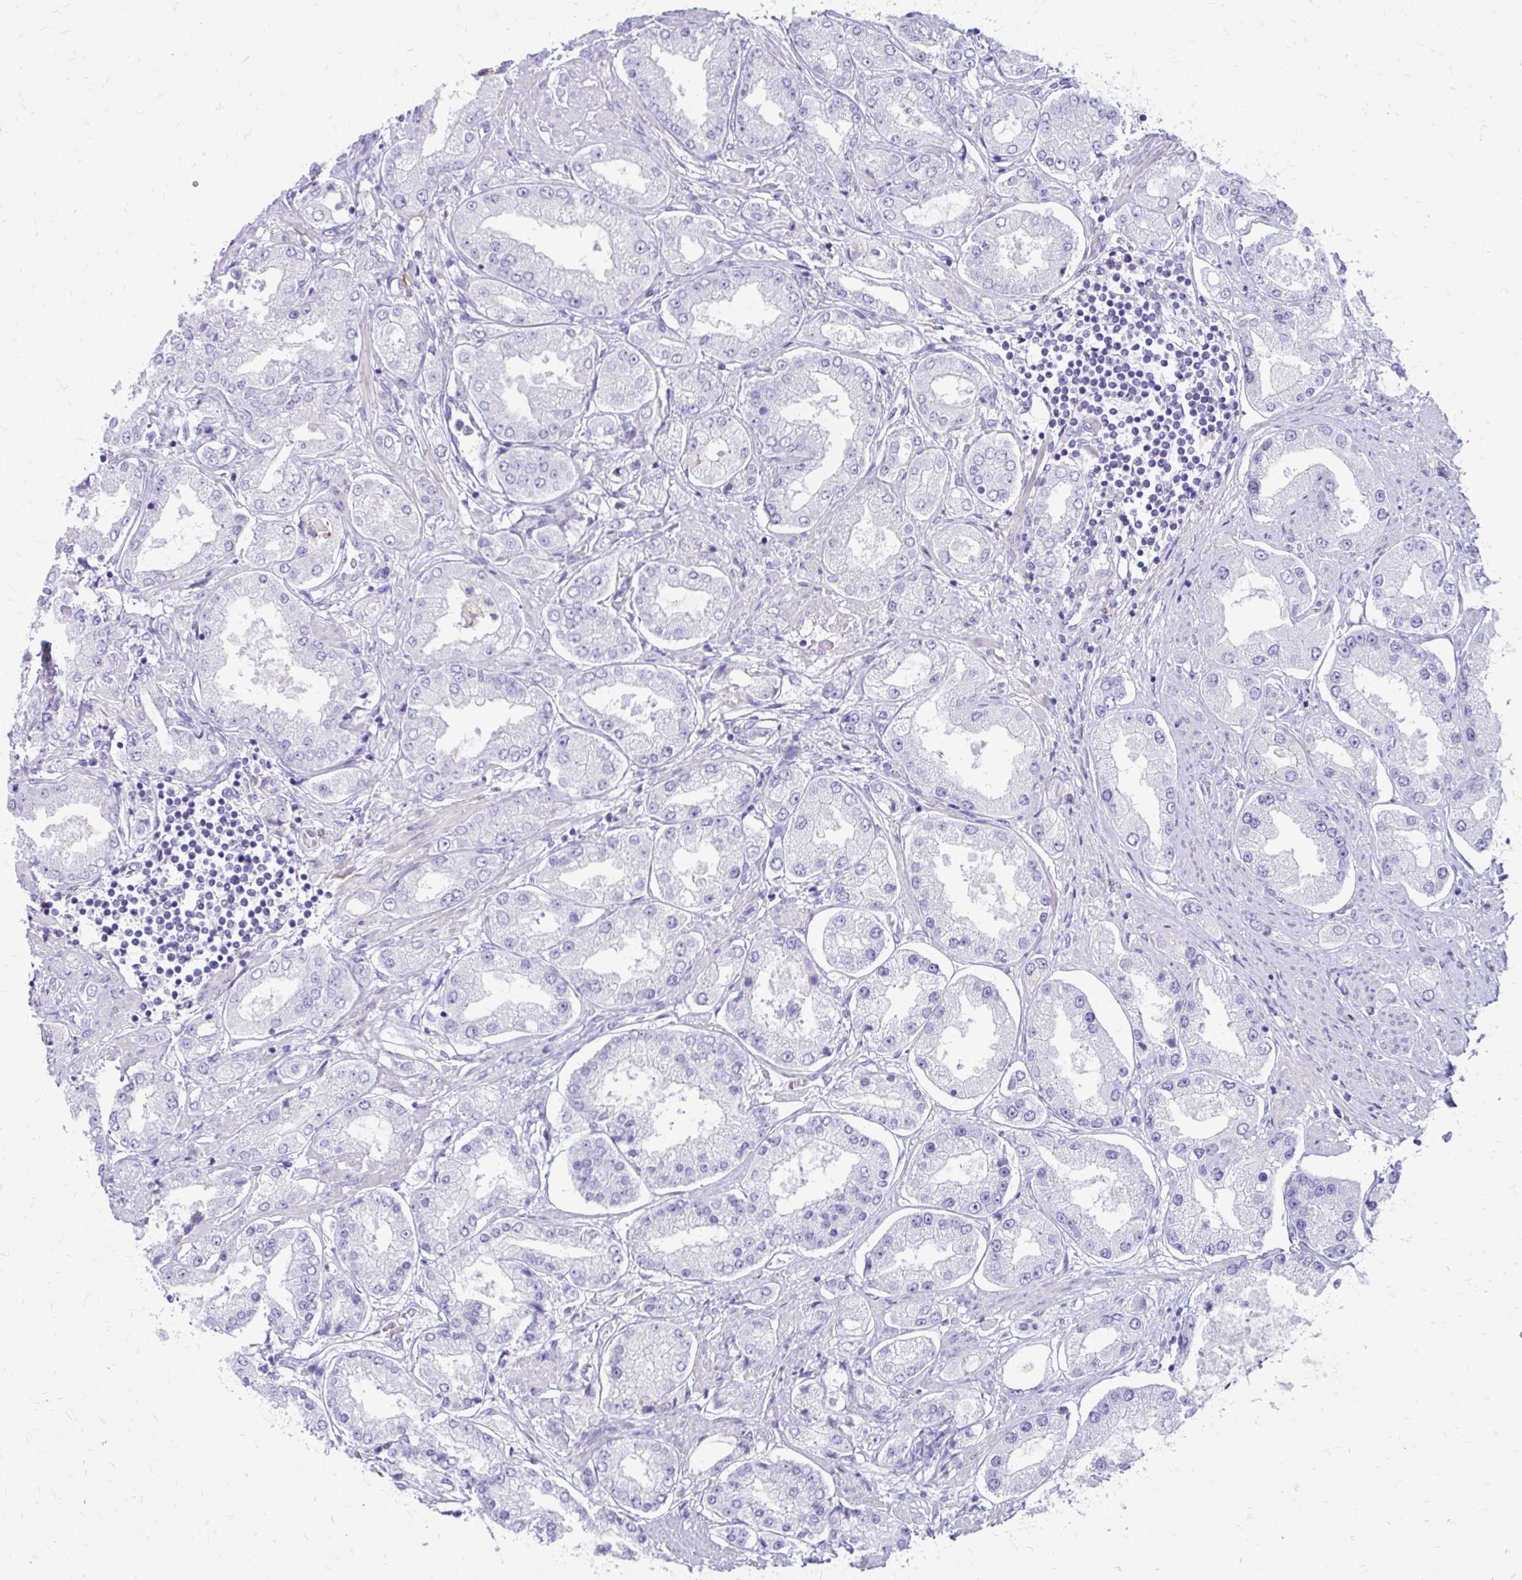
{"staining": {"intensity": "negative", "quantity": "none", "location": "none"}, "tissue": "prostate cancer", "cell_type": "Tumor cells", "image_type": "cancer", "snomed": [{"axis": "morphology", "description": "Adenocarcinoma, High grade"}, {"axis": "topography", "description": "Prostate"}], "caption": "The immunohistochemistry photomicrograph has no significant staining in tumor cells of prostate cancer tissue.", "gene": "SIGLEC11", "patient": {"sex": "male", "age": 69}}